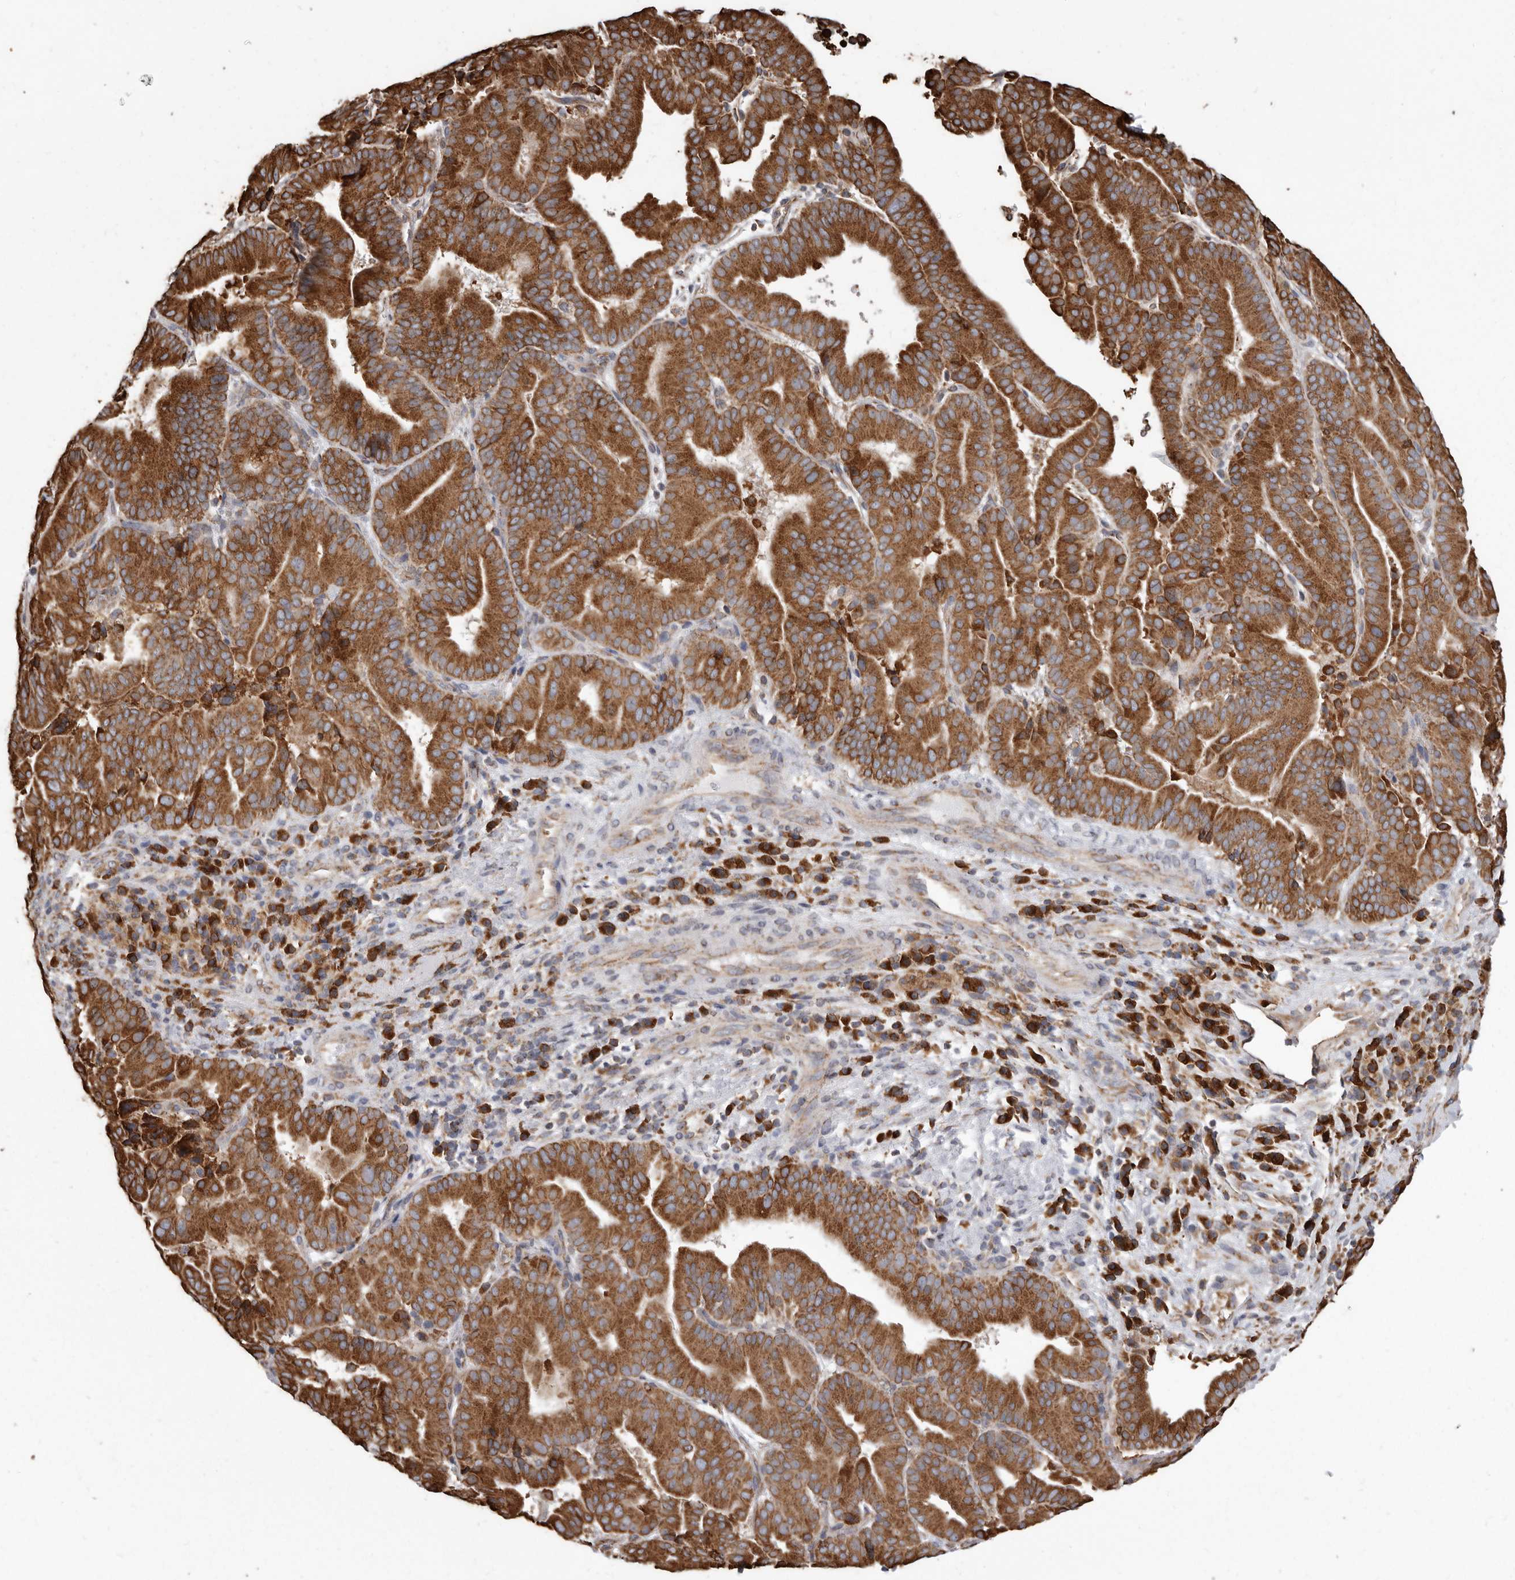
{"staining": {"intensity": "strong", "quantity": ">75%", "location": "cytoplasmic/membranous"}, "tissue": "liver cancer", "cell_type": "Tumor cells", "image_type": "cancer", "snomed": [{"axis": "morphology", "description": "Cholangiocarcinoma"}, {"axis": "topography", "description": "Liver"}], "caption": "Liver cancer stained with a protein marker displays strong staining in tumor cells.", "gene": "CDK5RAP3", "patient": {"sex": "female", "age": 75}}